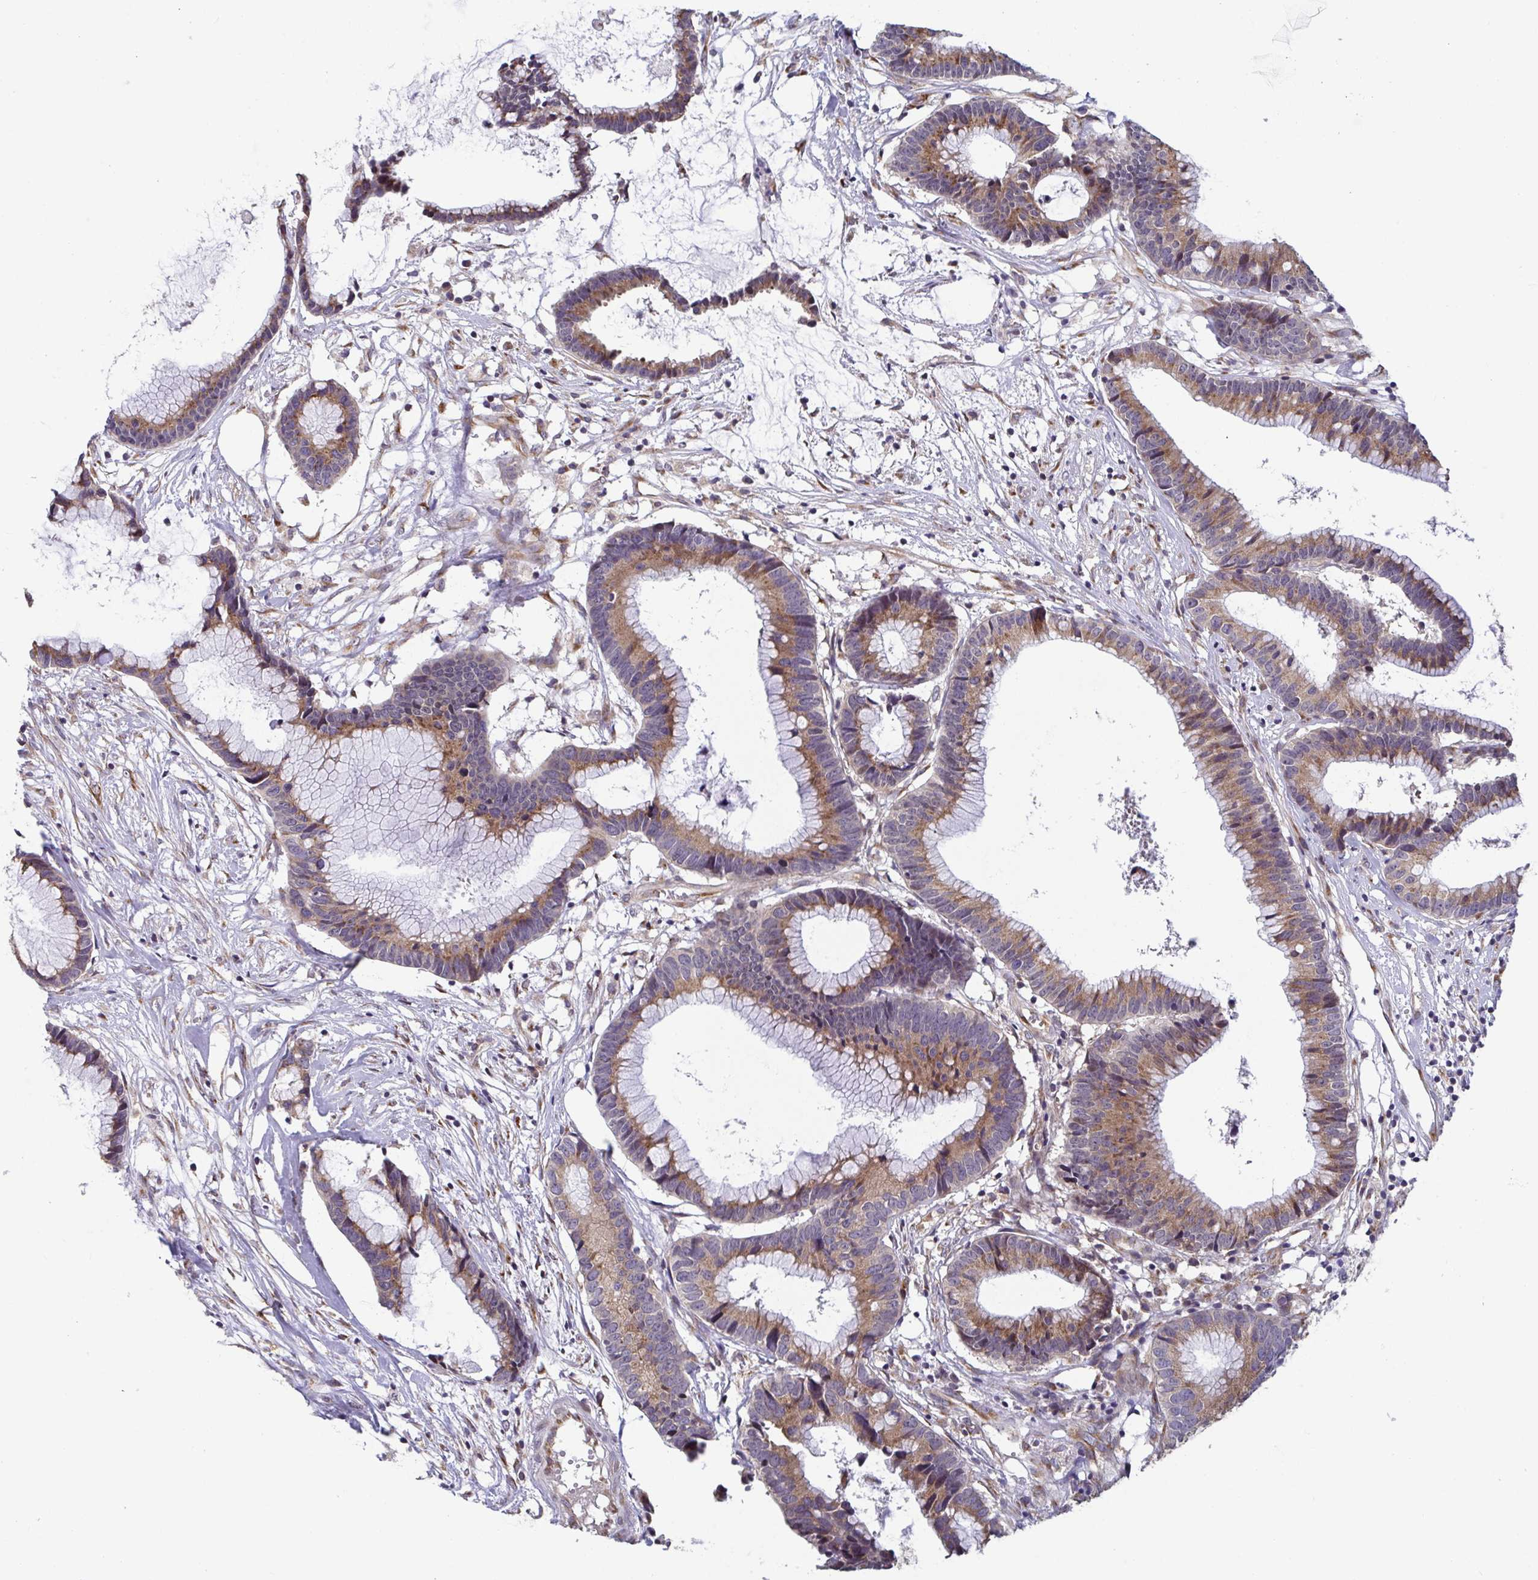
{"staining": {"intensity": "moderate", "quantity": ">75%", "location": "cytoplasmic/membranous"}, "tissue": "colorectal cancer", "cell_type": "Tumor cells", "image_type": "cancer", "snomed": [{"axis": "morphology", "description": "Adenocarcinoma, NOS"}, {"axis": "topography", "description": "Colon"}], "caption": "Colorectal adenocarcinoma tissue demonstrates moderate cytoplasmic/membranous positivity in approximately >75% of tumor cells", "gene": "ATP5MJ", "patient": {"sex": "female", "age": 78}}